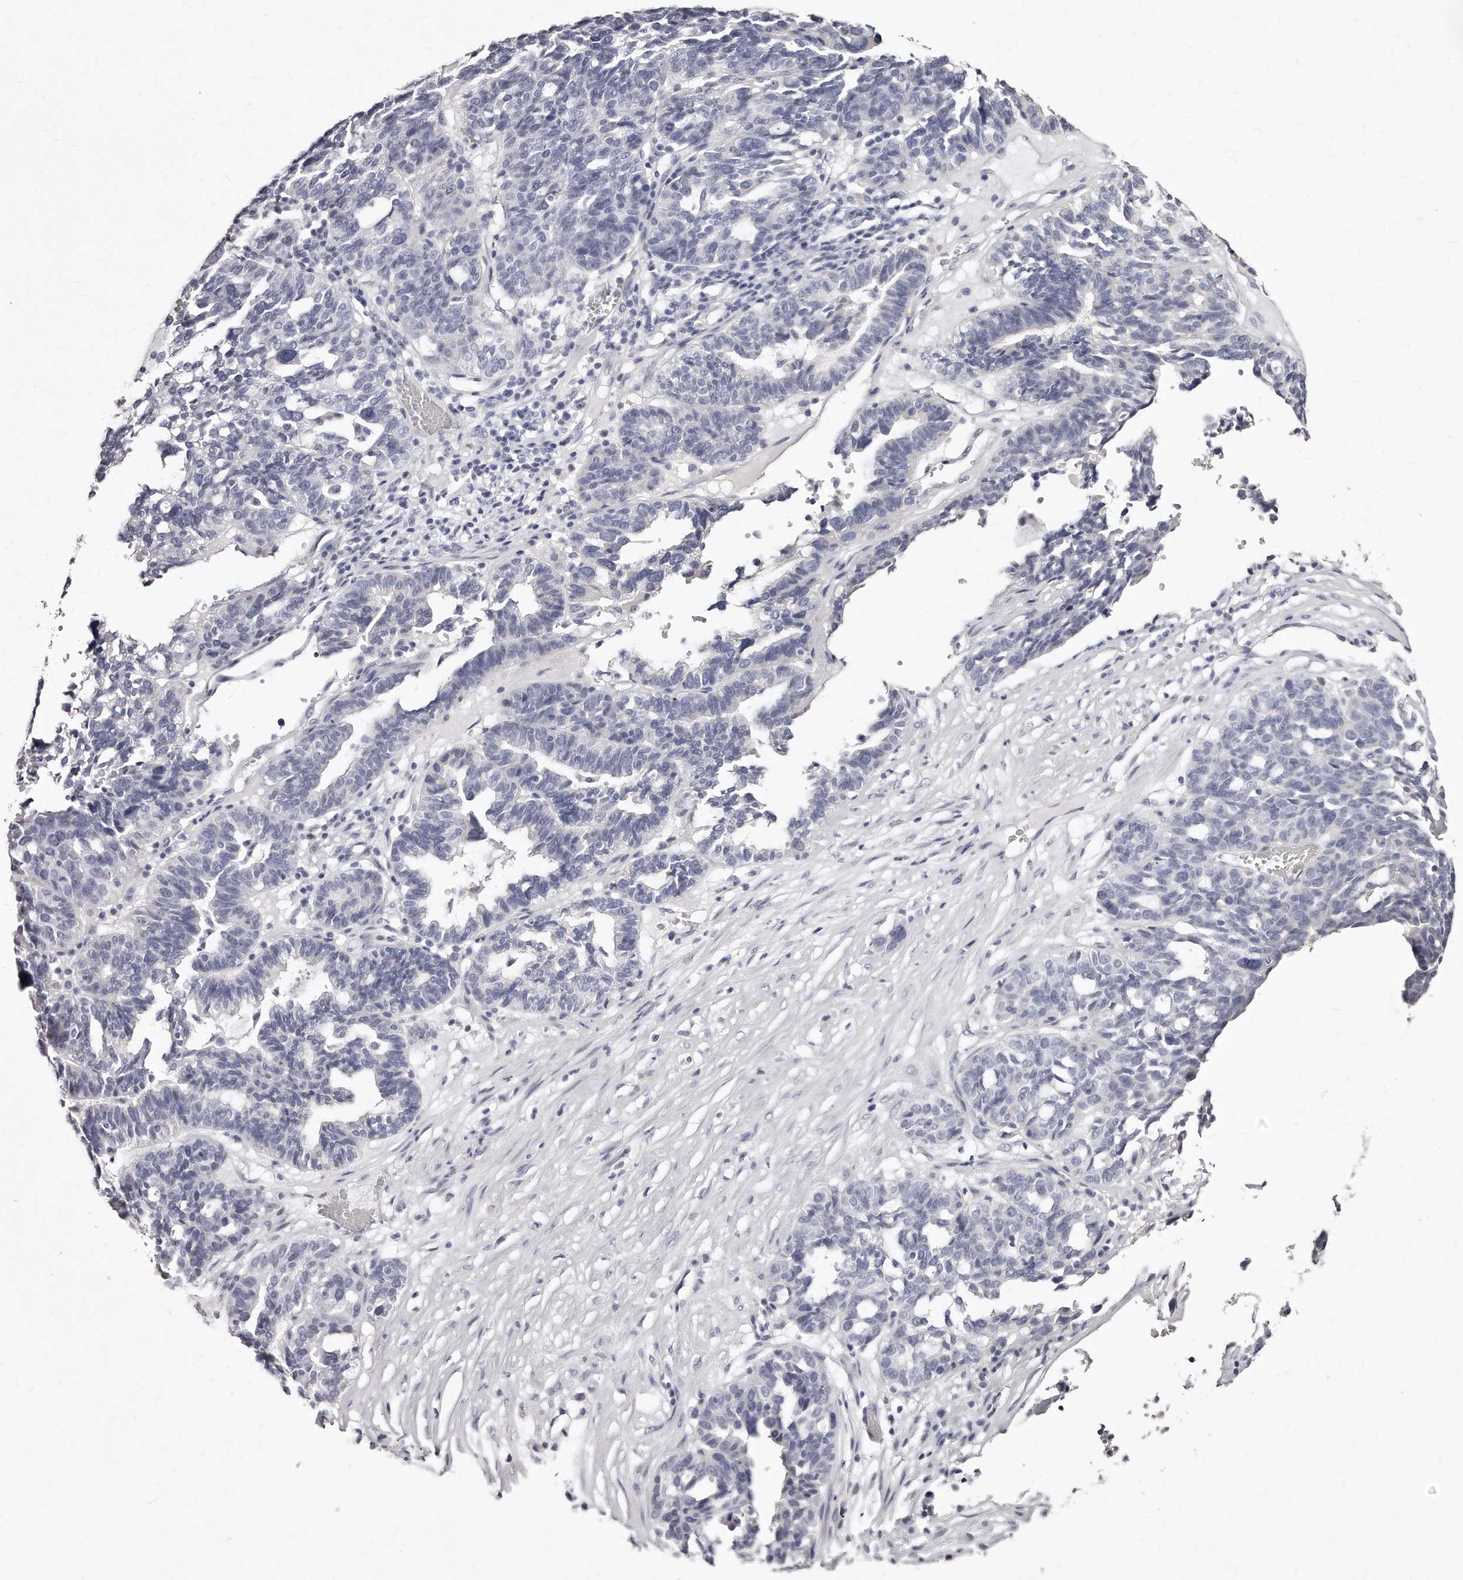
{"staining": {"intensity": "negative", "quantity": "none", "location": "none"}, "tissue": "ovarian cancer", "cell_type": "Tumor cells", "image_type": "cancer", "snomed": [{"axis": "morphology", "description": "Cystadenocarcinoma, serous, NOS"}, {"axis": "topography", "description": "Ovary"}], "caption": "IHC of human serous cystadenocarcinoma (ovarian) demonstrates no staining in tumor cells.", "gene": "GDA", "patient": {"sex": "female", "age": 59}}